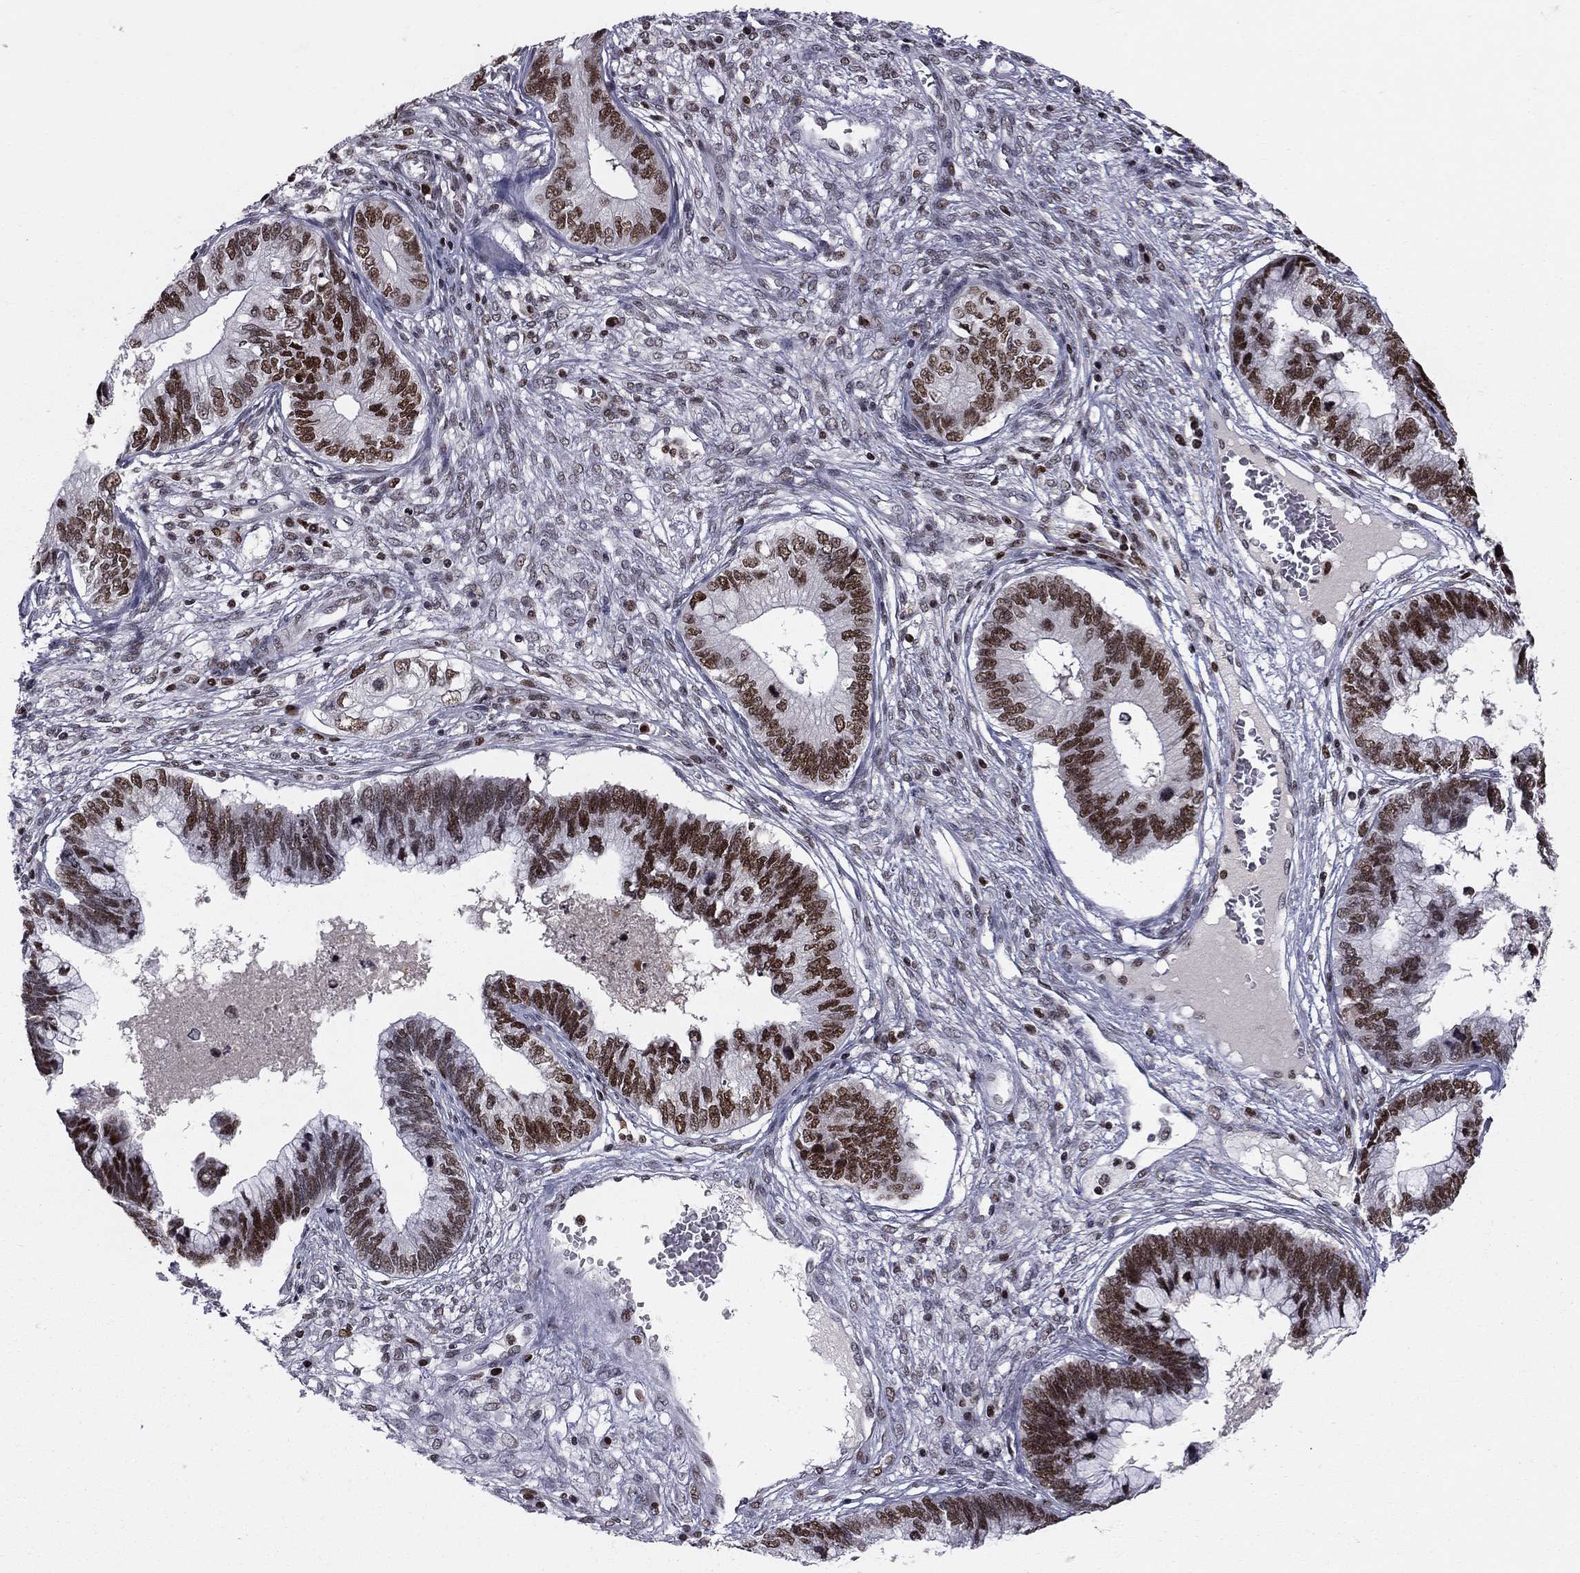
{"staining": {"intensity": "strong", "quantity": ">75%", "location": "nuclear"}, "tissue": "cervical cancer", "cell_type": "Tumor cells", "image_type": "cancer", "snomed": [{"axis": "morphology", "description": "Adenocarcinoma, NOS"}, {"axis": "topography", "description": "Cervix"}], "caption": "Human adenocarcinoma (cervical) stained with a protein marker exhibits strong staining in tumor cells.", "gene": "RNASEH2C", "patient": {"sex": "female", "age": 44}}